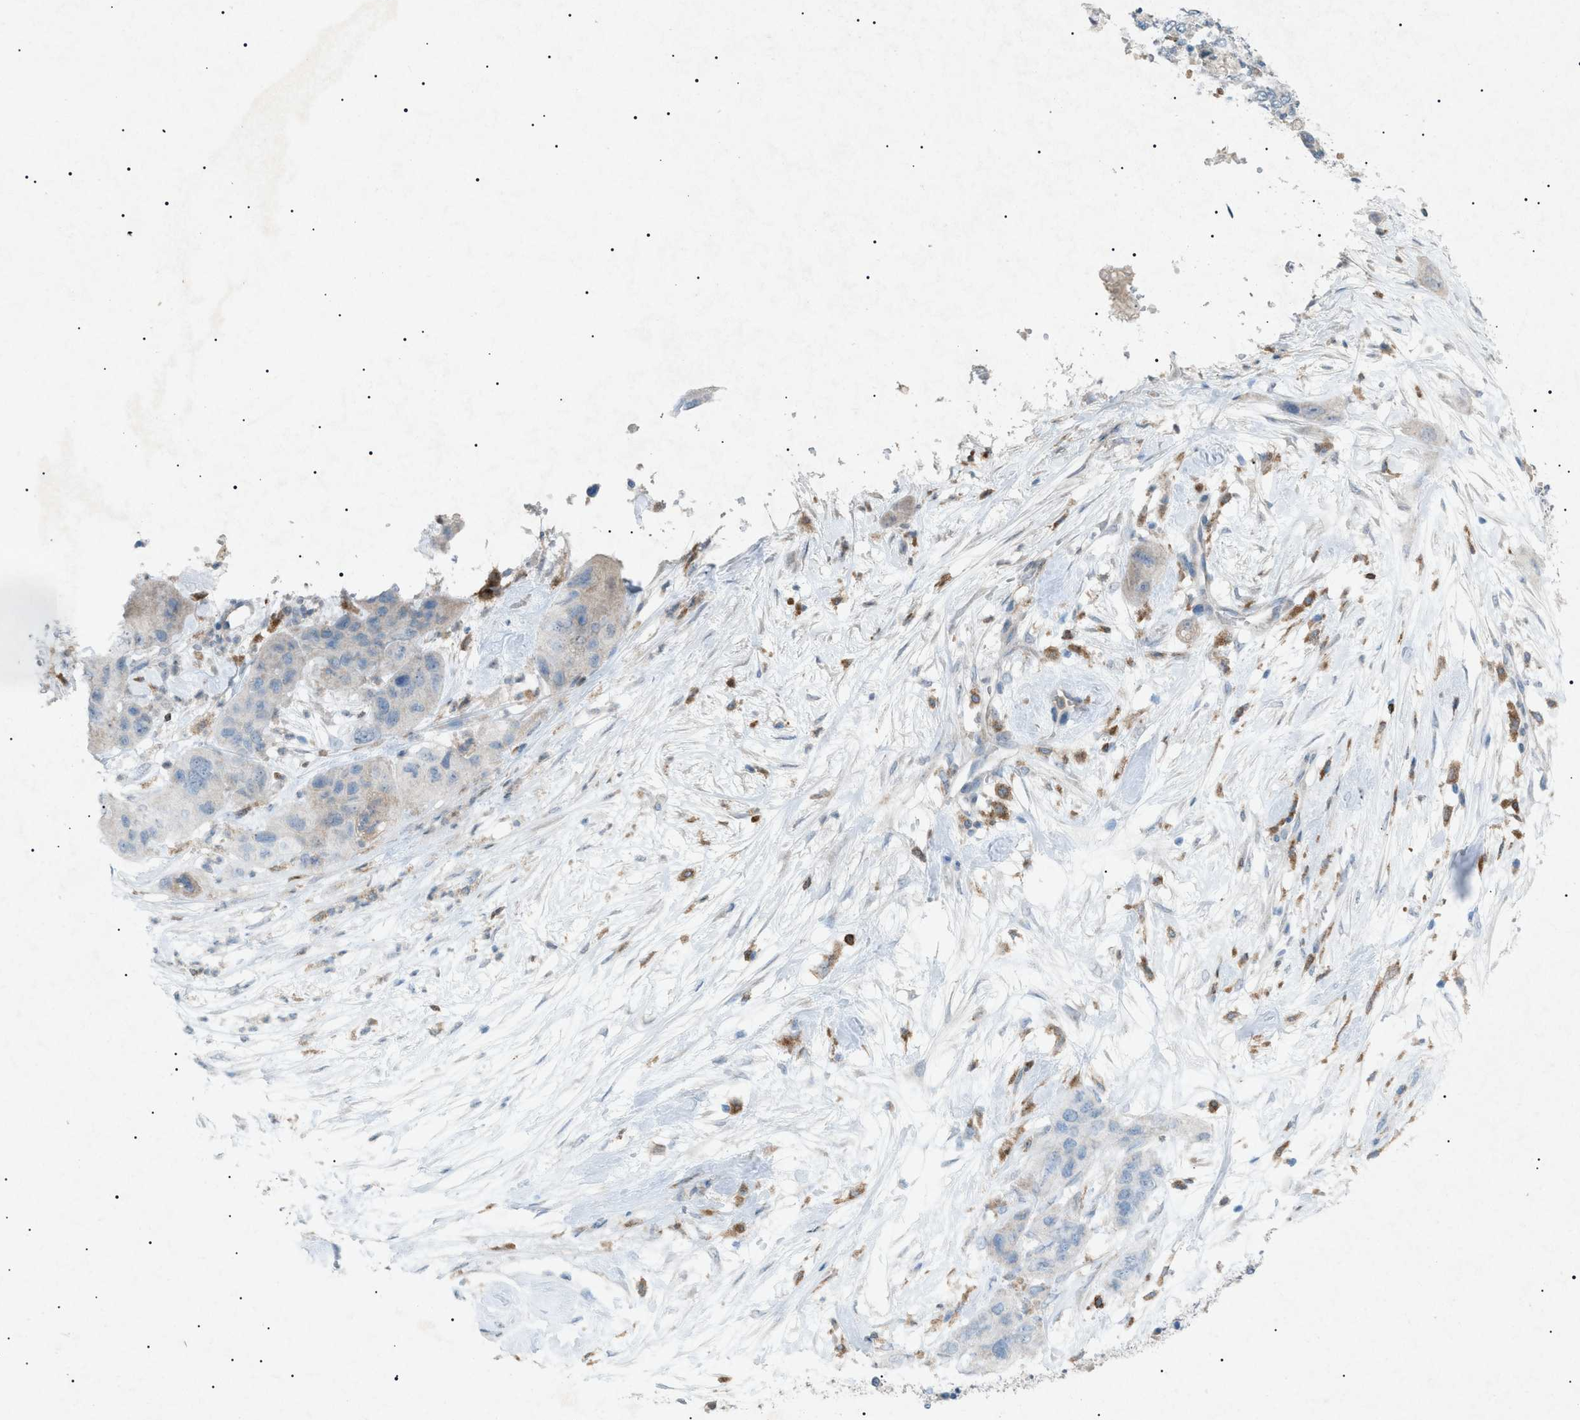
{"staining": {"intensity": "negative", "quantity": "none", "location": "none"}, "tissue": "pancreatic cancer", "cell_type": "Tumor cells", "image_type": "cancer", "snomed": [{"axis": "morphology", "description": "Adenocarcinoma, NOS"}, {"axis": "topography", "description": "Pancreas"}], "caption": "Immunohistochemical staining of pancreatic cancer (adenocarcinoma) shows no significant staining in tumor cells.", "gene": "BTK", "patient": {"sex": "female", "age": 71}}